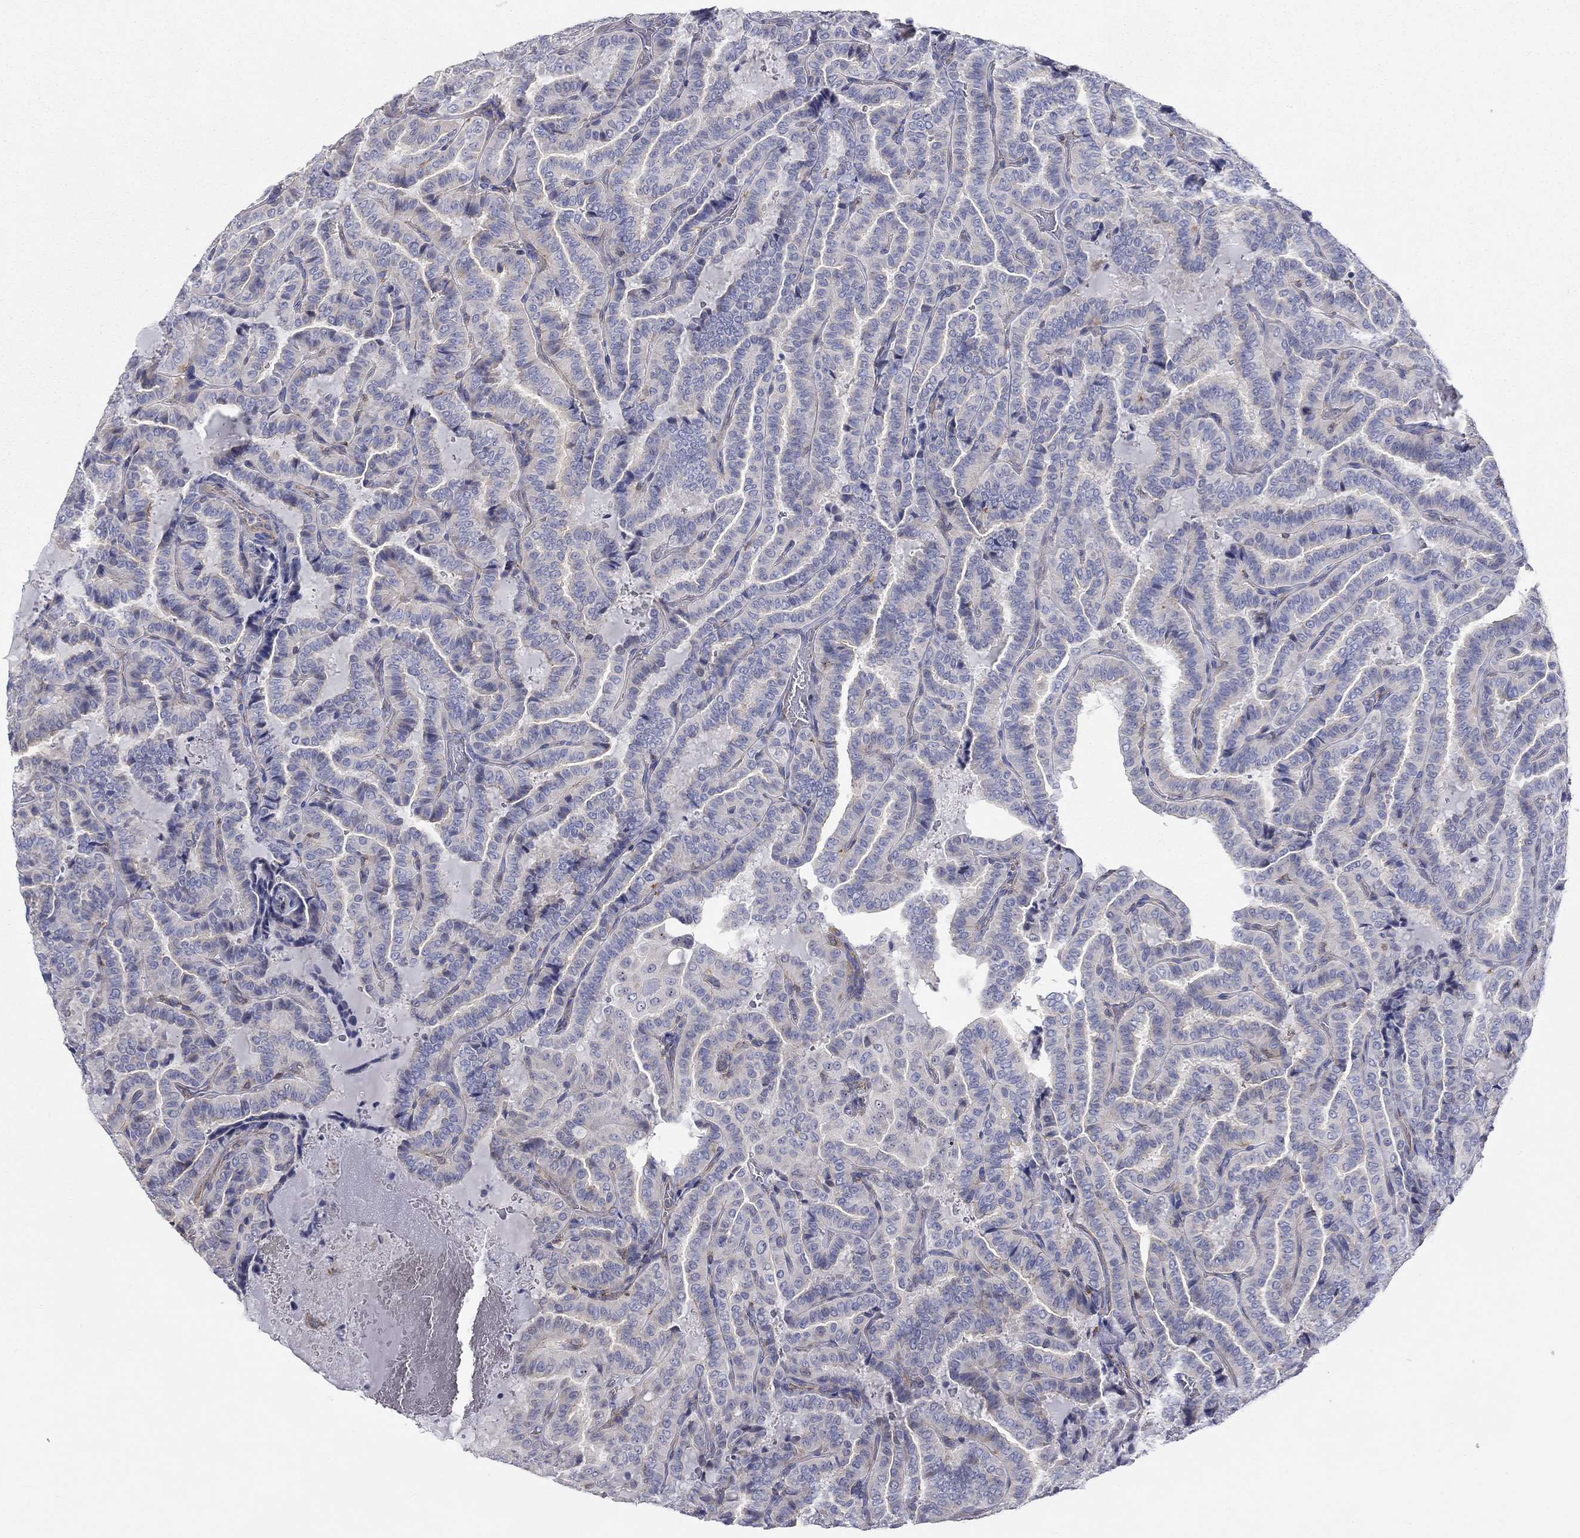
{"staining": {"intensity": "weak", "quantity": "<25%", "location": "cytoplasmic/membranous"}, "tissue": "thyroid cancer", "cell_type": "Tumor cells", "image_type": "cancer", "snomed": [{"axis": "morphology", "description": "Papillary adenocarcinoma, NOS"}, {"axis": "topography", "description": "Thyroid gland"}], "caption": "Thyroid papillary adenocarcinoma was stained to show a protein in brown. There is no significant expression in tumor cells.", "gene": "PCDHGA10", "patient": {"sex": "female", "age": 39}}